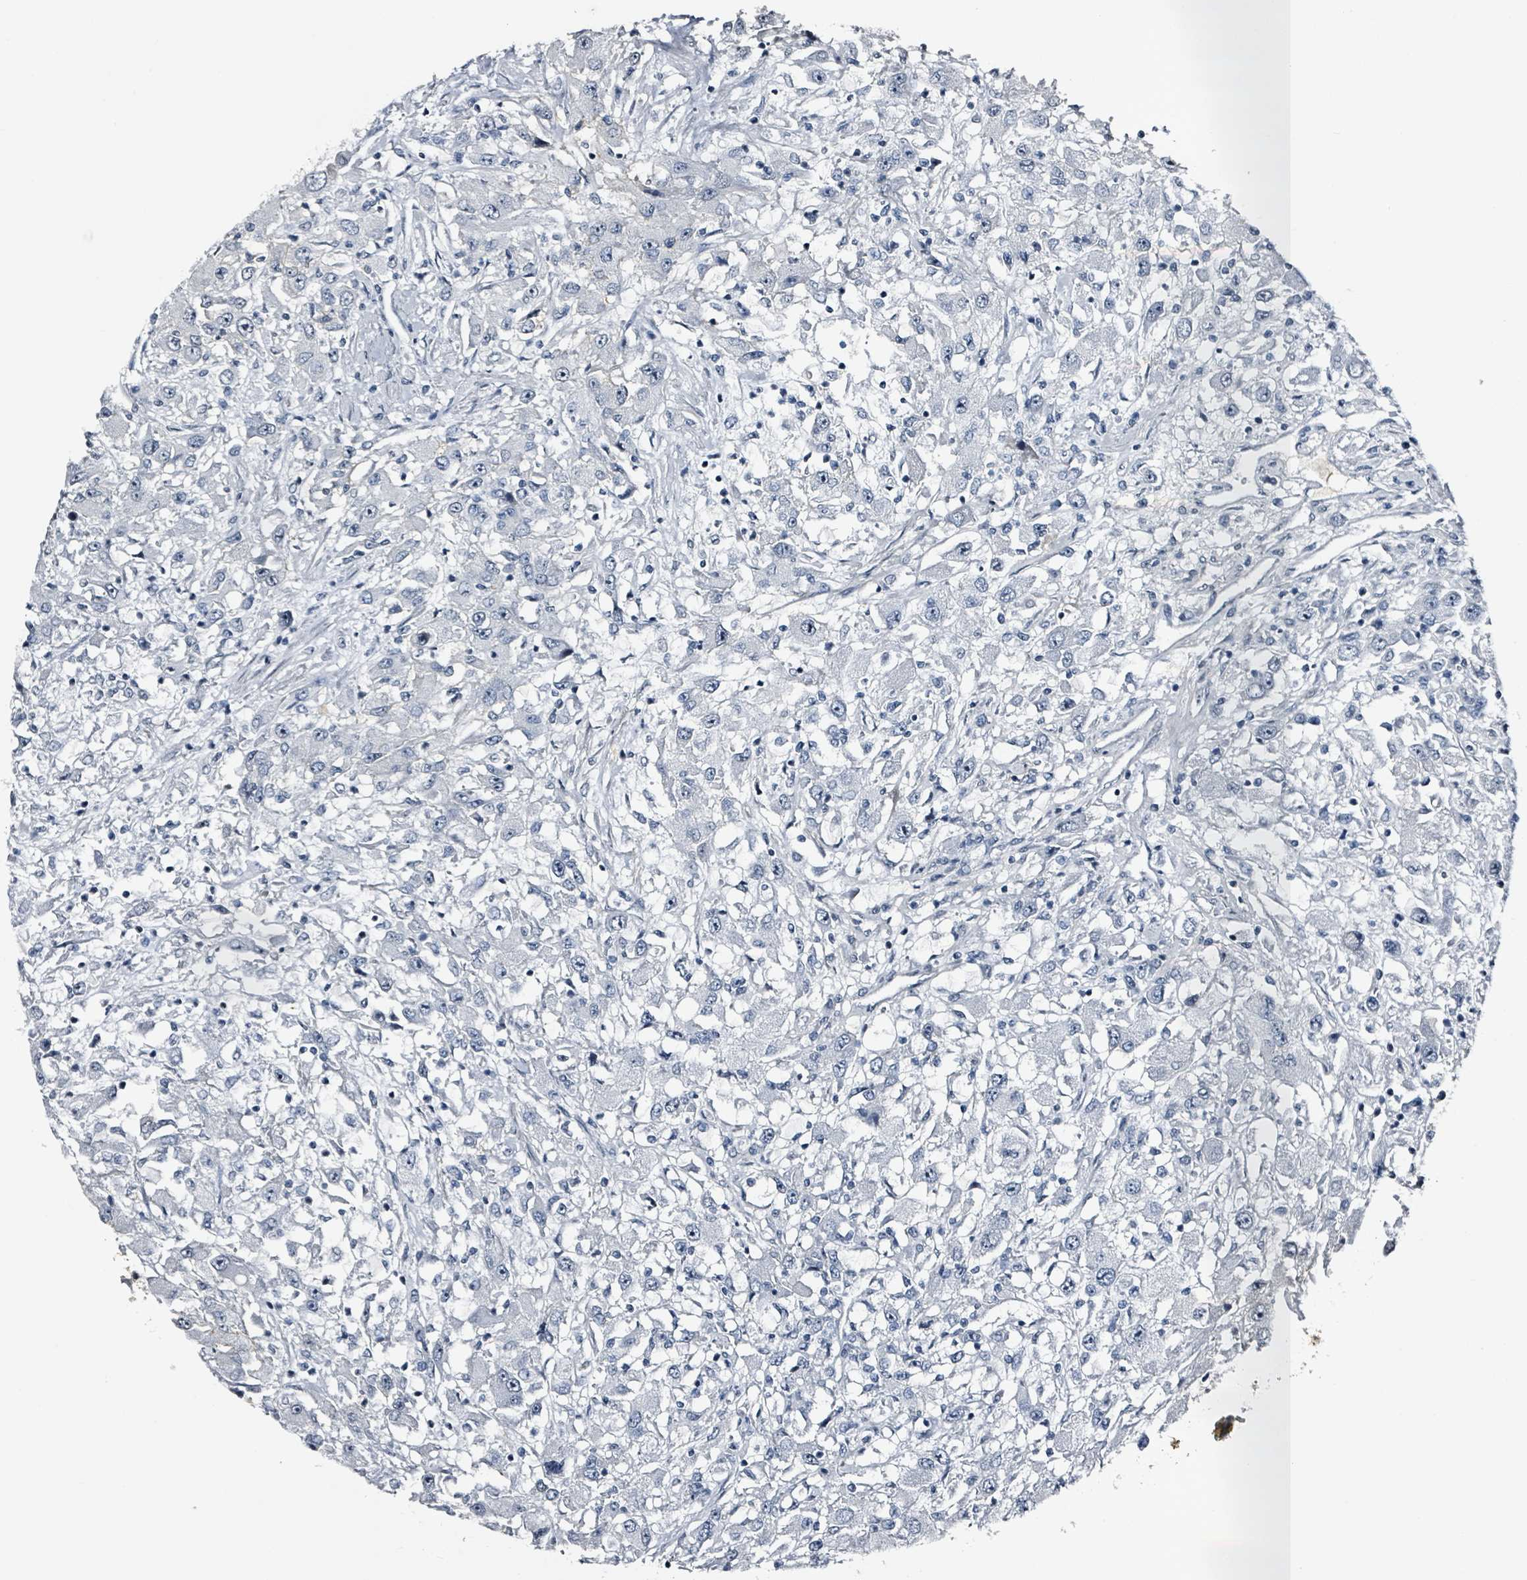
{"staining": {"intensity": "negative", "quantity": "none", "location": "none"}, "tissue": "renal cancer", "cell_type": "Tumor cells", "image_type": "cancer", "snomed": [{"axis": "morphology", "description": "Adenocarcinoma, NOS"}, {"axis": "topography", "description": "Kidney"}], "caption": "The image reveals no significant expression in tumor cells of renal cancer (adenocarcinoma).", "gene": "CA9", "patient": {"sex": "female", "age": 67}}